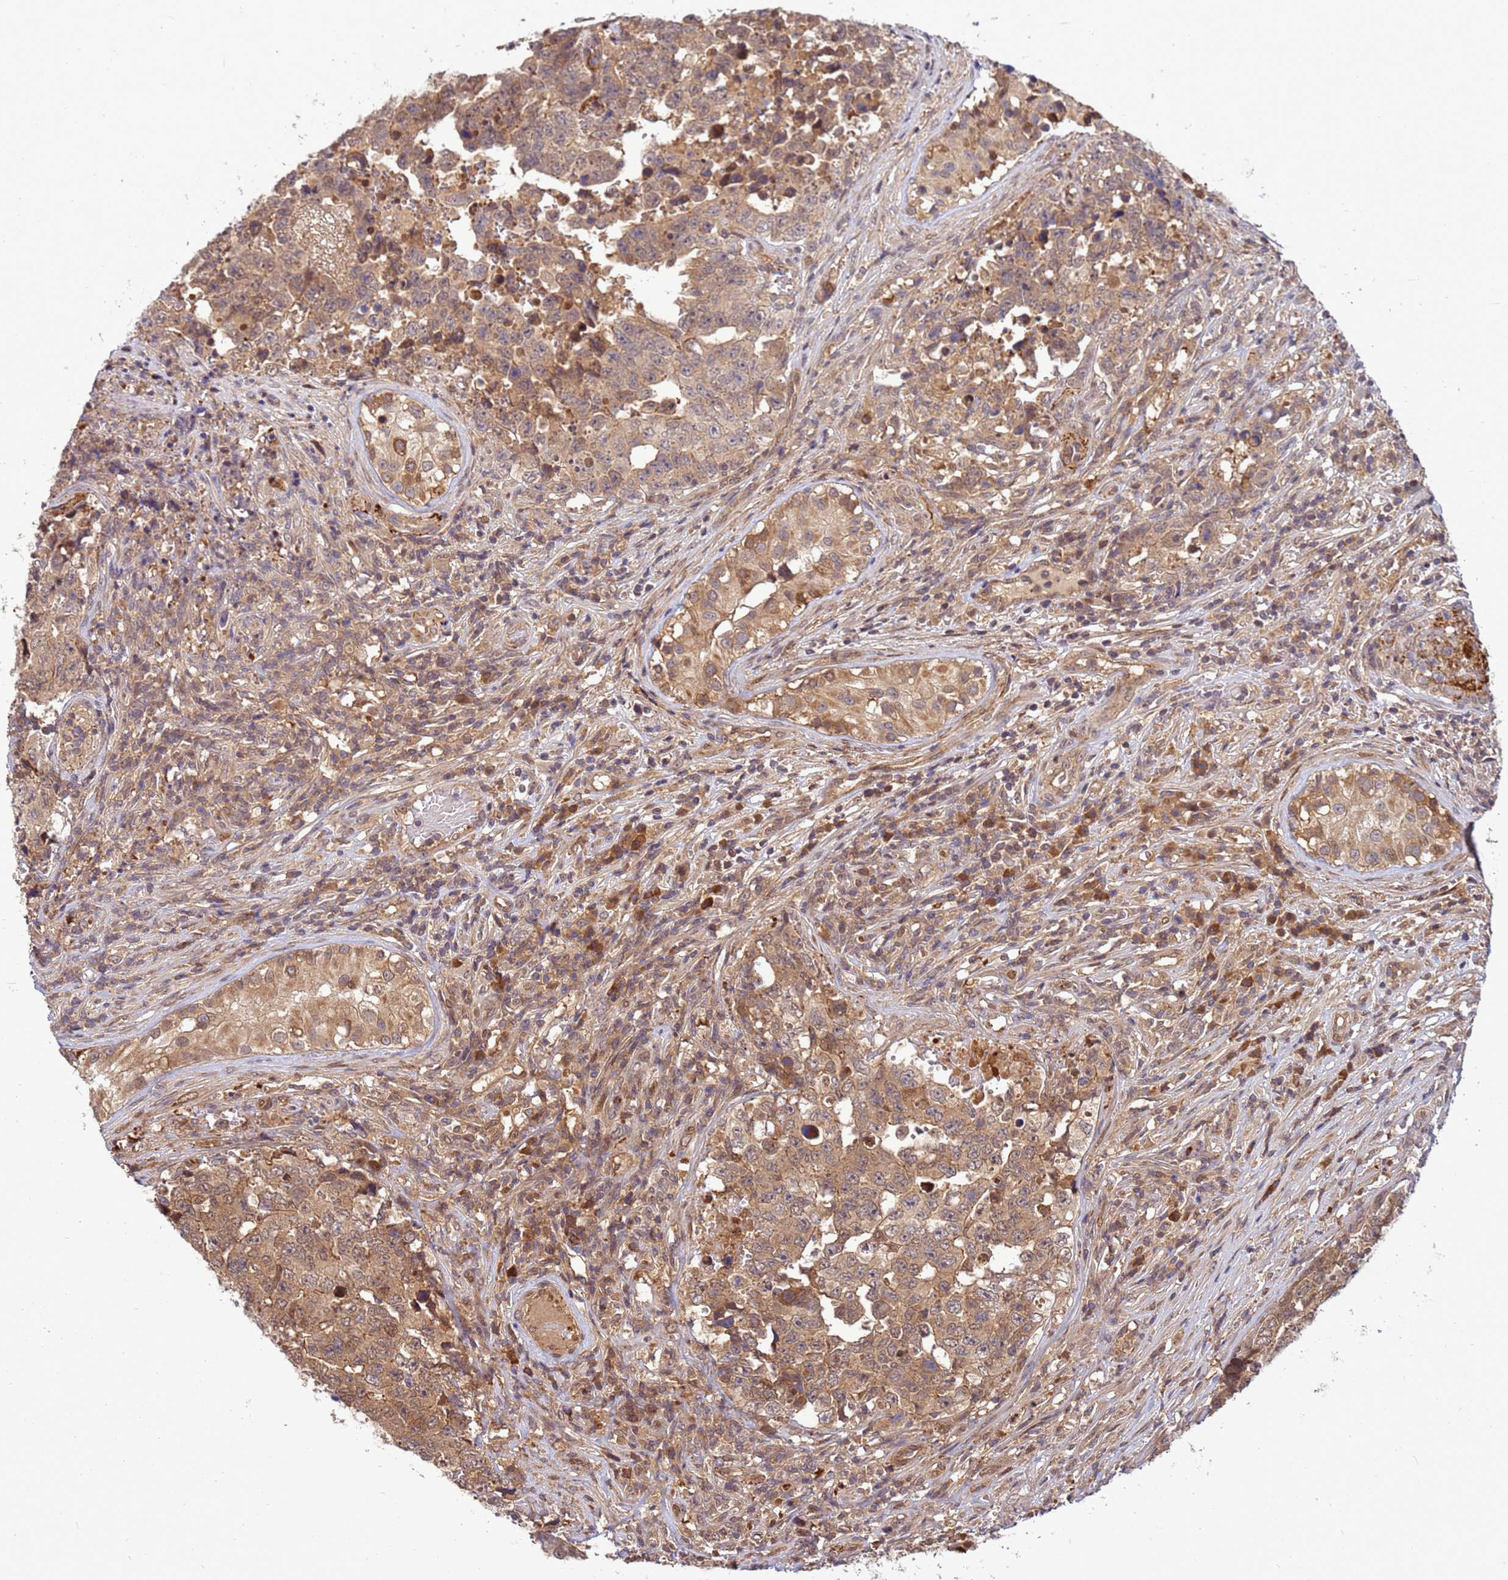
{"staining": {"intensity": "moderate", "quantity": ">75%", "location": "cytoplasmic/membranous"}, "tissue": "testis cancer", "cell_type": "Tumor cells", "image_type": "cancer", "snomed": [{"axis": "morphology", "description": "Normal tissue, NOS"}, {"axis": "morphology", "description": "Carcinoma, Embryonal, NOS"}, {"axis": "topography", "description": "Testis"}, {"axis": "topography", "description": "Epididymis"}], "caption": "This micrograph demonstrates immunohistochemistry staining of human testis cancer (embryonal carcinoma), with medium moderate cytoplasmic/membranous staining in approximately >75% of tumor cells.", "gene": "DUS4L", "patient": {"sex": "male", "age": 25}}